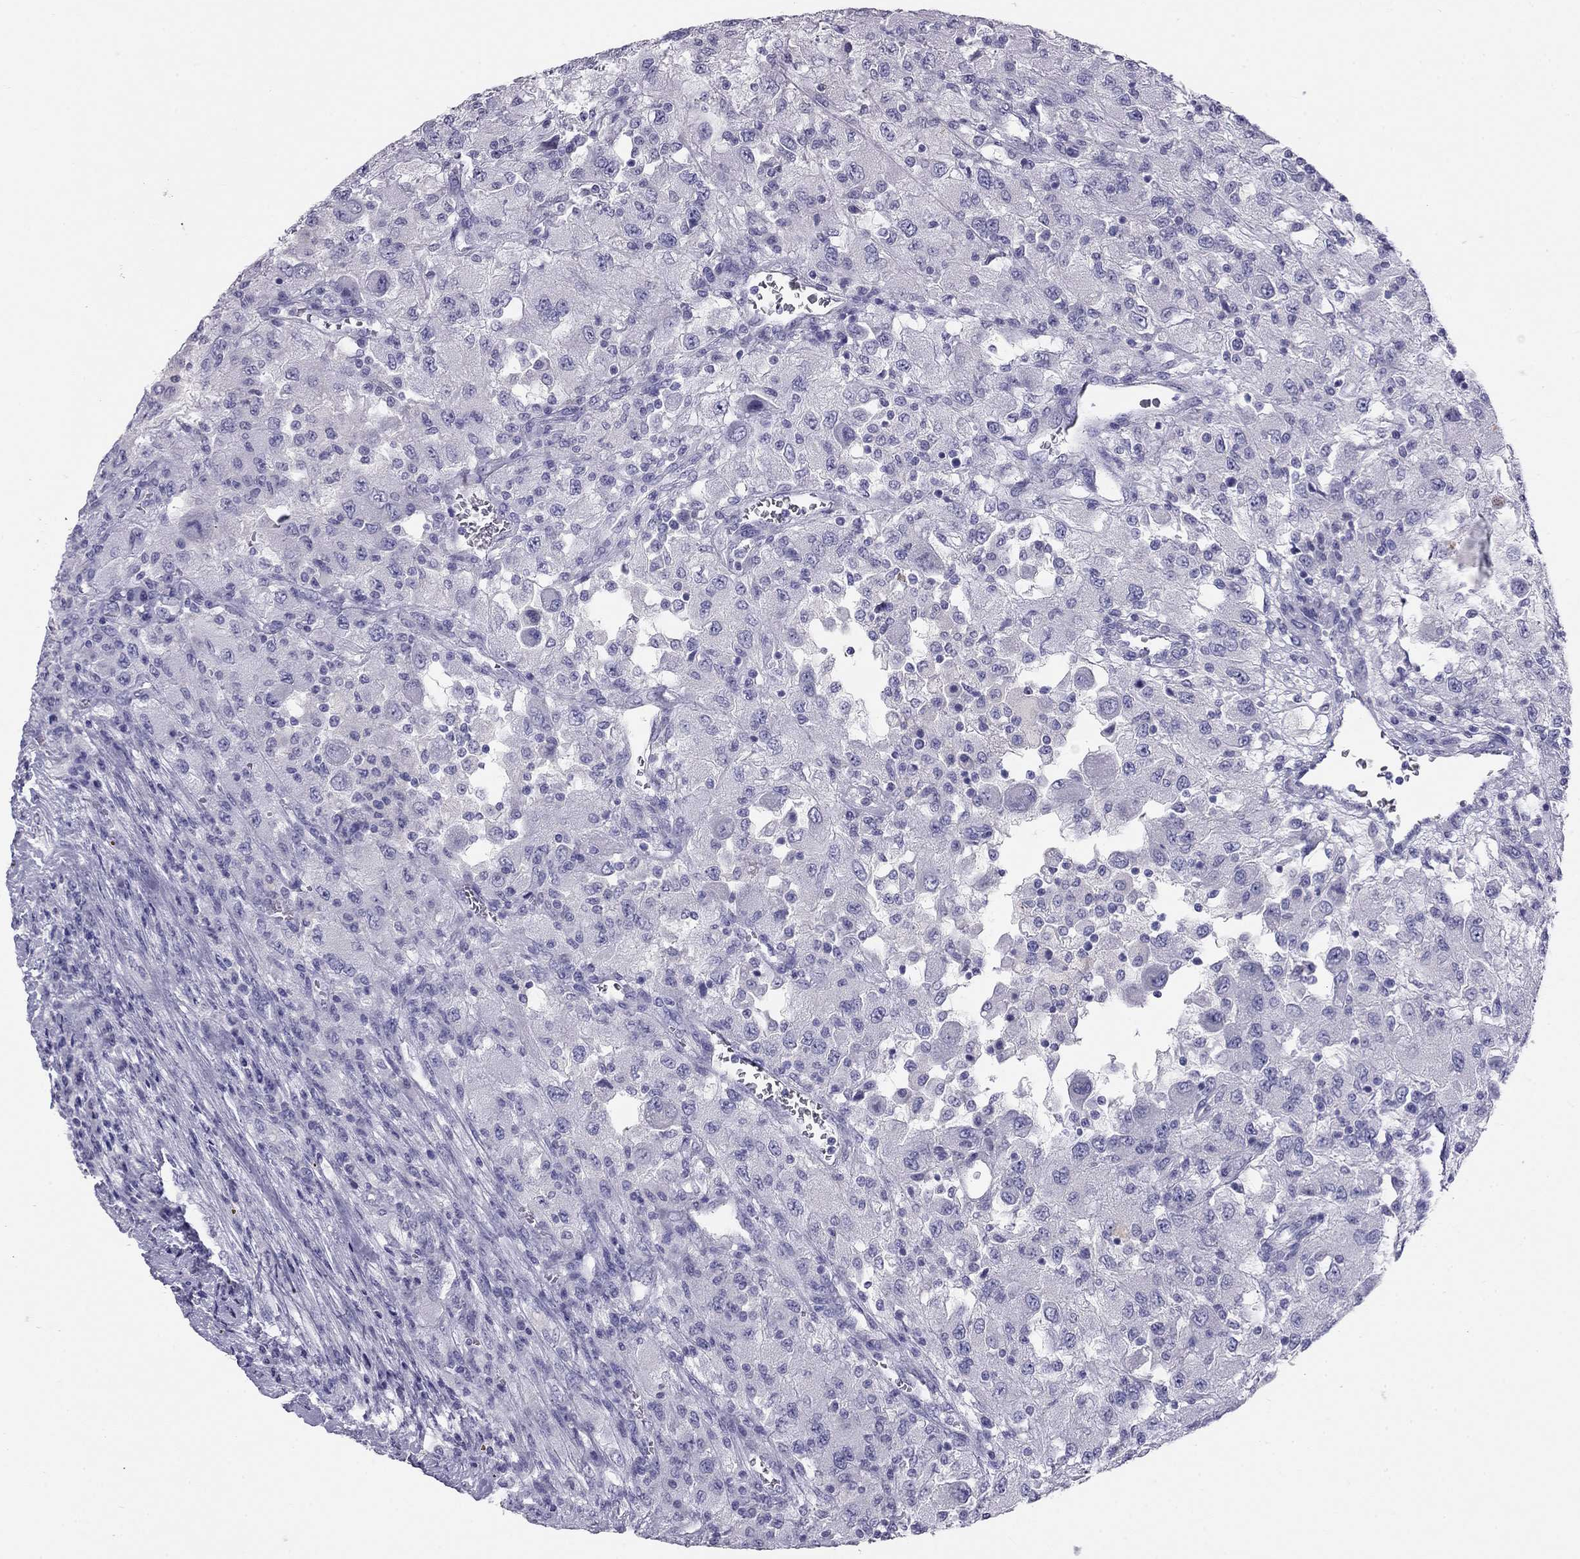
{"staining": {"intensity": "negative", "quantity": "none", "location": "none"}, "tissue": "renal cancer", "cell_type": "Tumor cells", "image_type": "cancer", "snomed": [{"axis": "morphology", "description": "Adenocarcinoma, NOS"}, {"axis": "topography", "description": "Kidney"}], "caption": "Adenocarcinoma (renal) stained for a protein using immunohistochemistry reveals no expression tumor cells.", "gene": "KLRG1", "patient": {"sex": "female", "age": 67}}